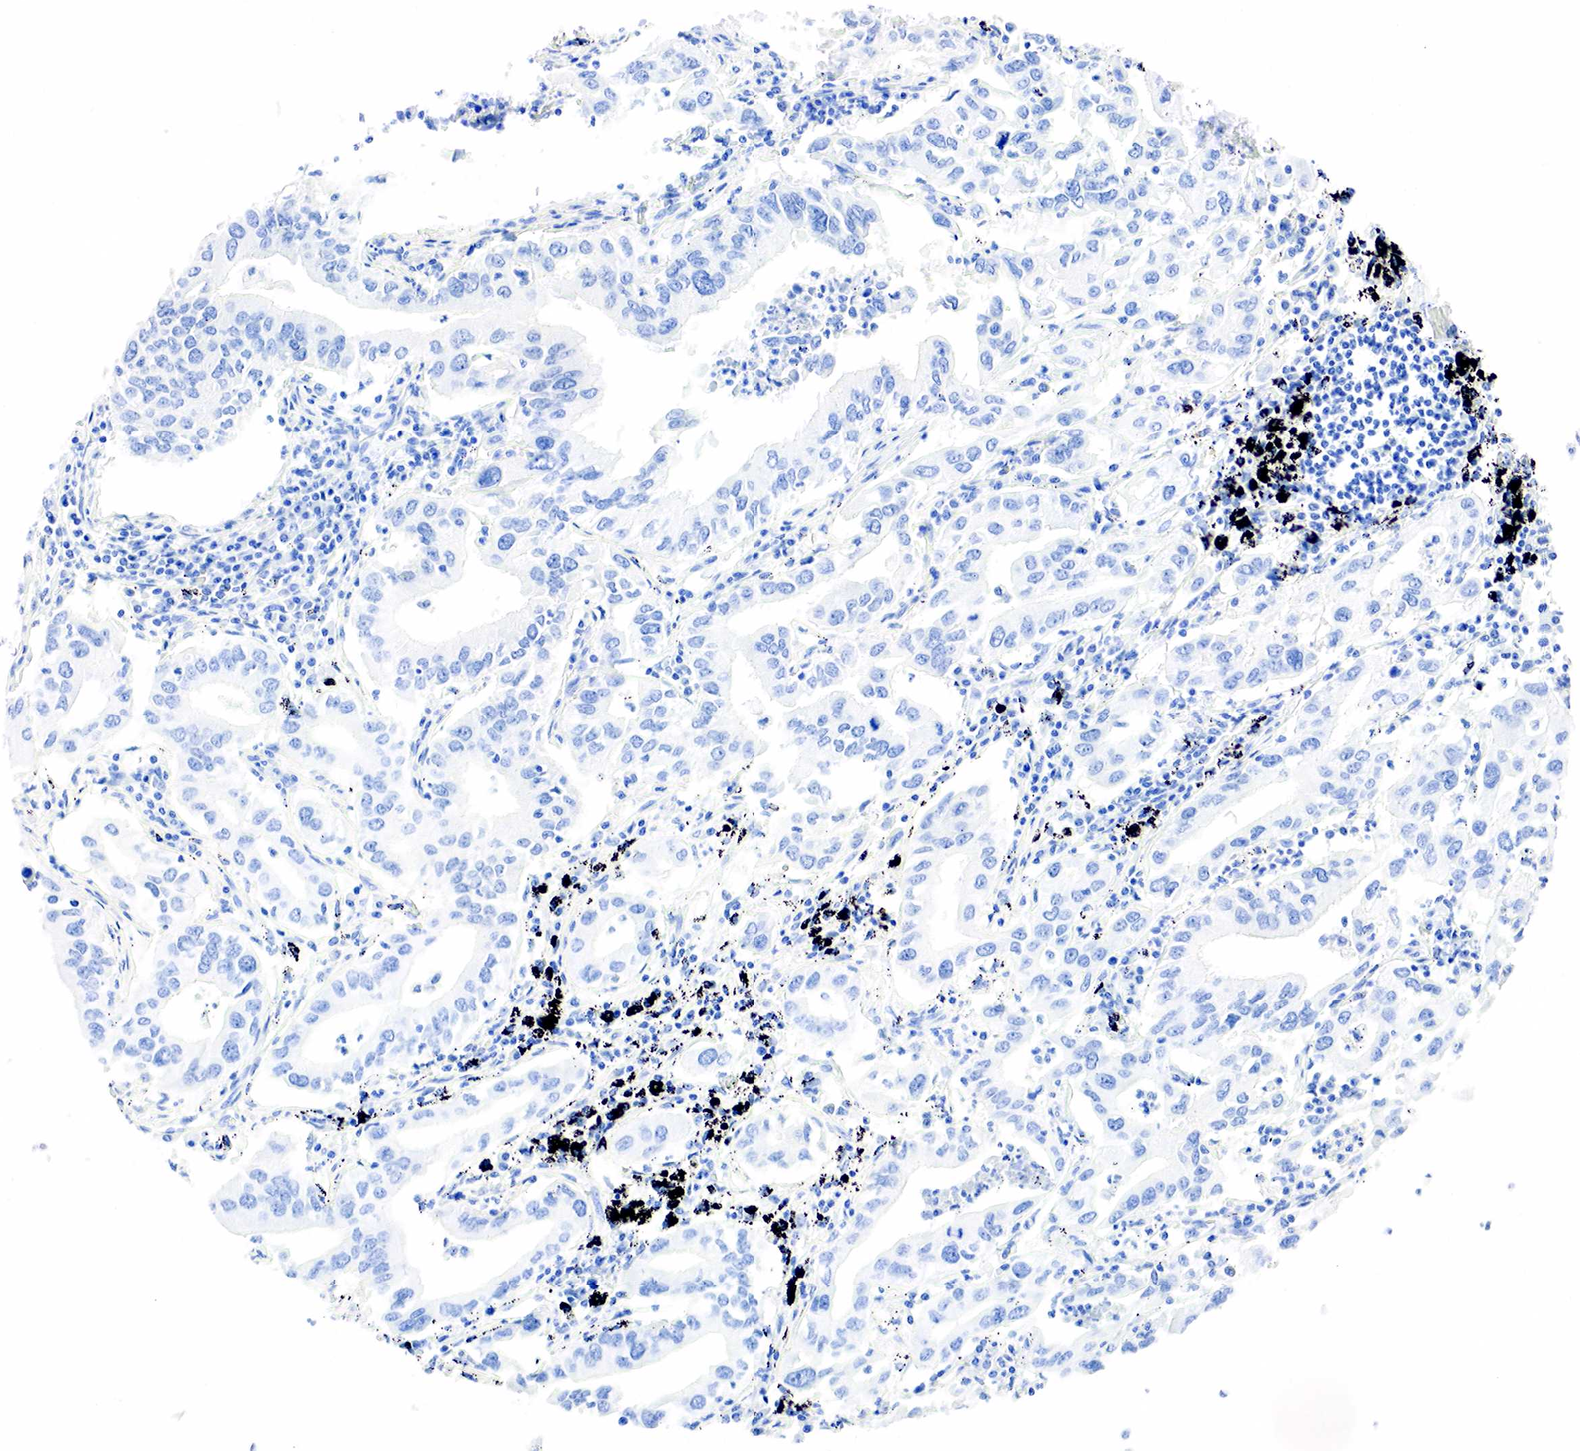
{"staining": {"intensity": "negative", "quantity": "none", "location": "none"}, "tissue": "lung cancer", "cell_type": "Tumor cells", "image_type": "cancer", "snomed": [{"axis": "morphology", "description": "Adenocarcinoma, NOS"}, {"axis": "topography", "description": "Lung"}], "caption": "Immunohistochemistry (IHC) histopathology image of lung cancer stained for a protein (brown), which shows no expression in tumor cells.", "gene": "PTH", "patient": {"sex": "male", "age": 48}}